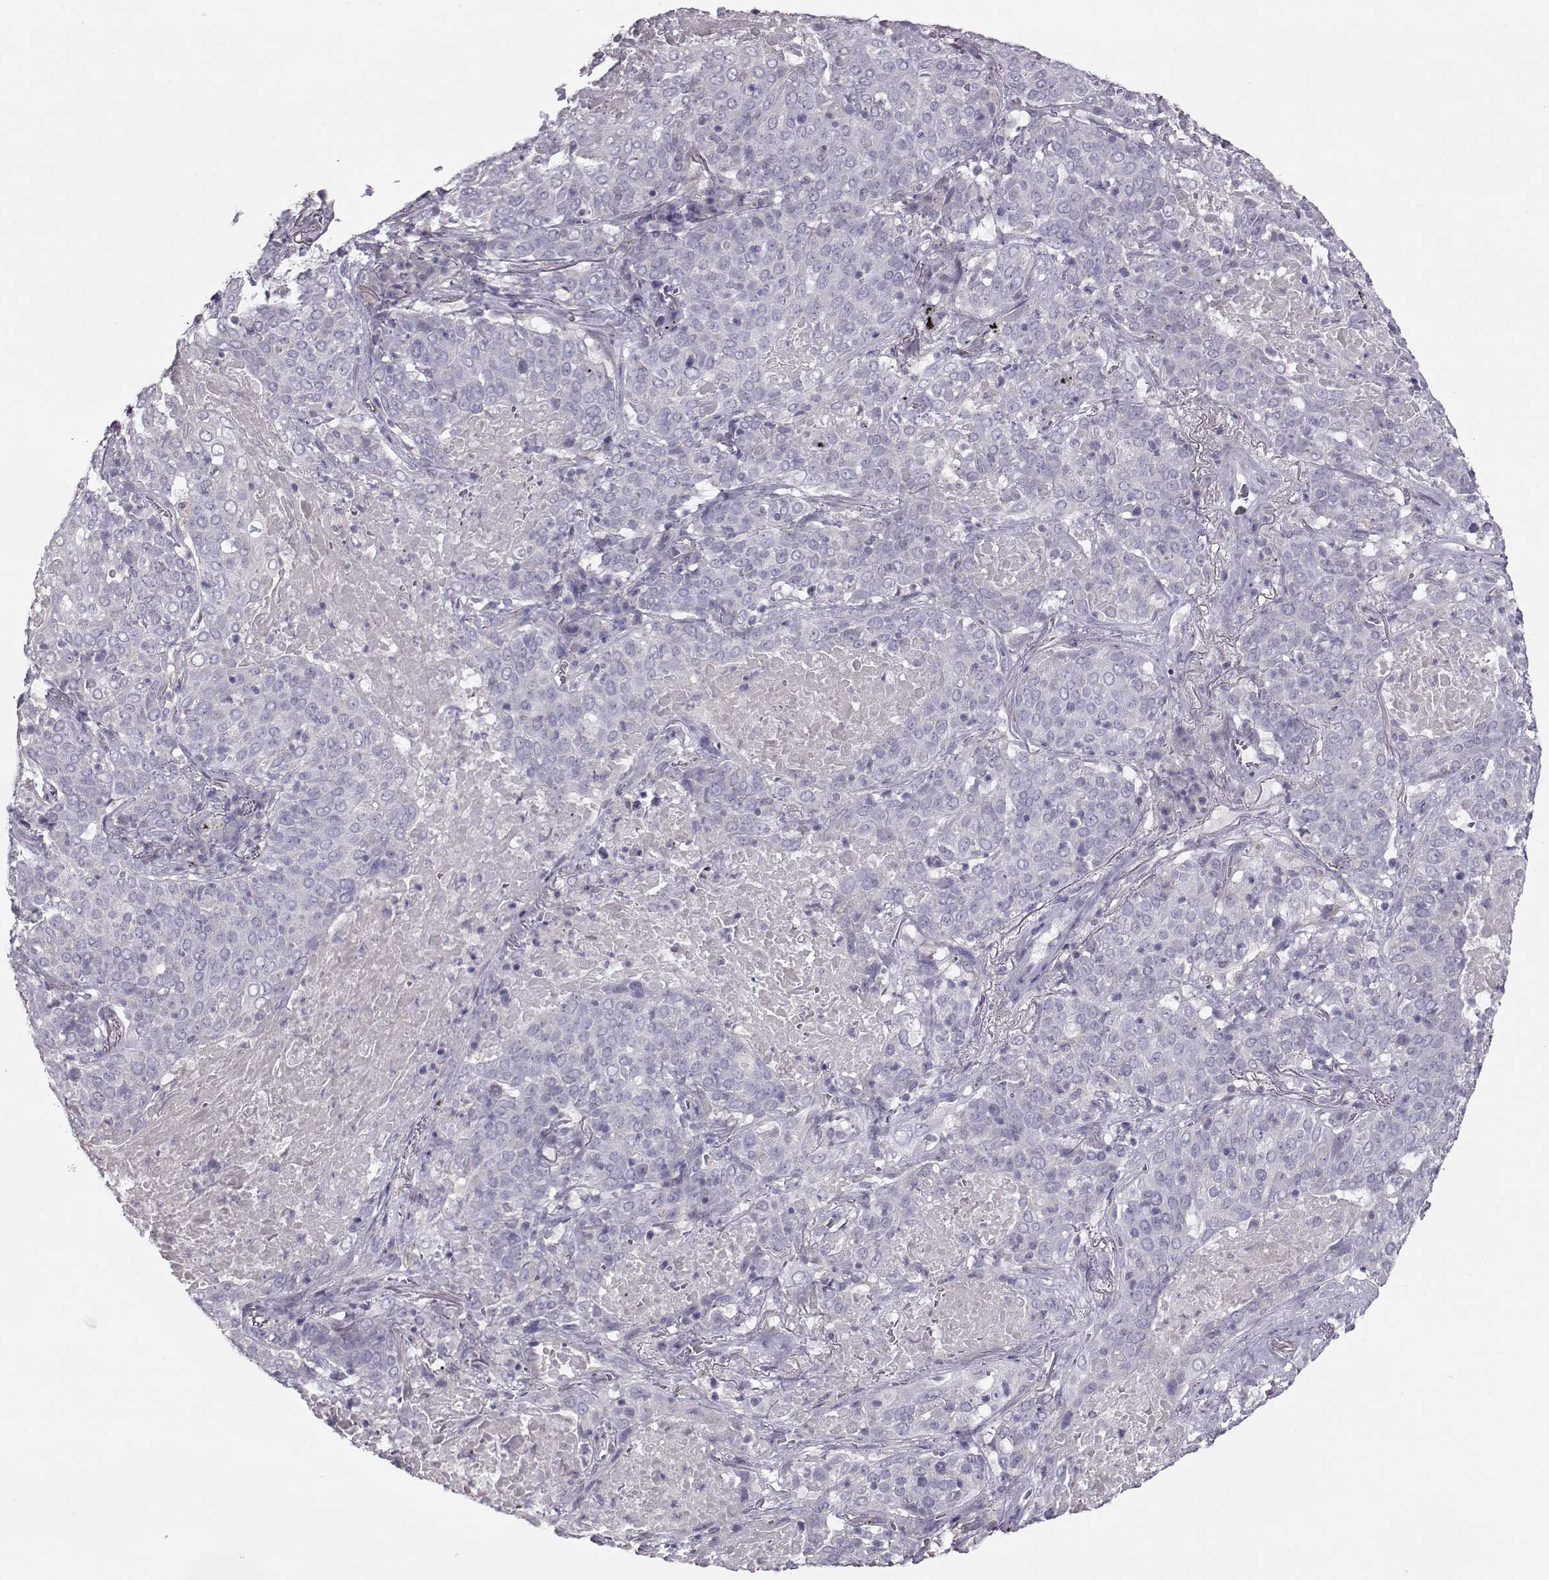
{"staining": {"intensity": "negative", "quantity": "none", "location": "none"}, "tissue": "lung cancer", "cell_type": "Tumor cells", "image_type": "cancer", "snomed": [{"axis": "morphology", "description": "Squamous cell carcinoma, NOS"}, {"axis": "topography", "description": "Lung"}], "caption": "Tumor cells show no significant protein expression in lung cancer. Nuclei are stained in blue.", "gene": "GRK1", "patient": {"sex": "male", "age": 82}}